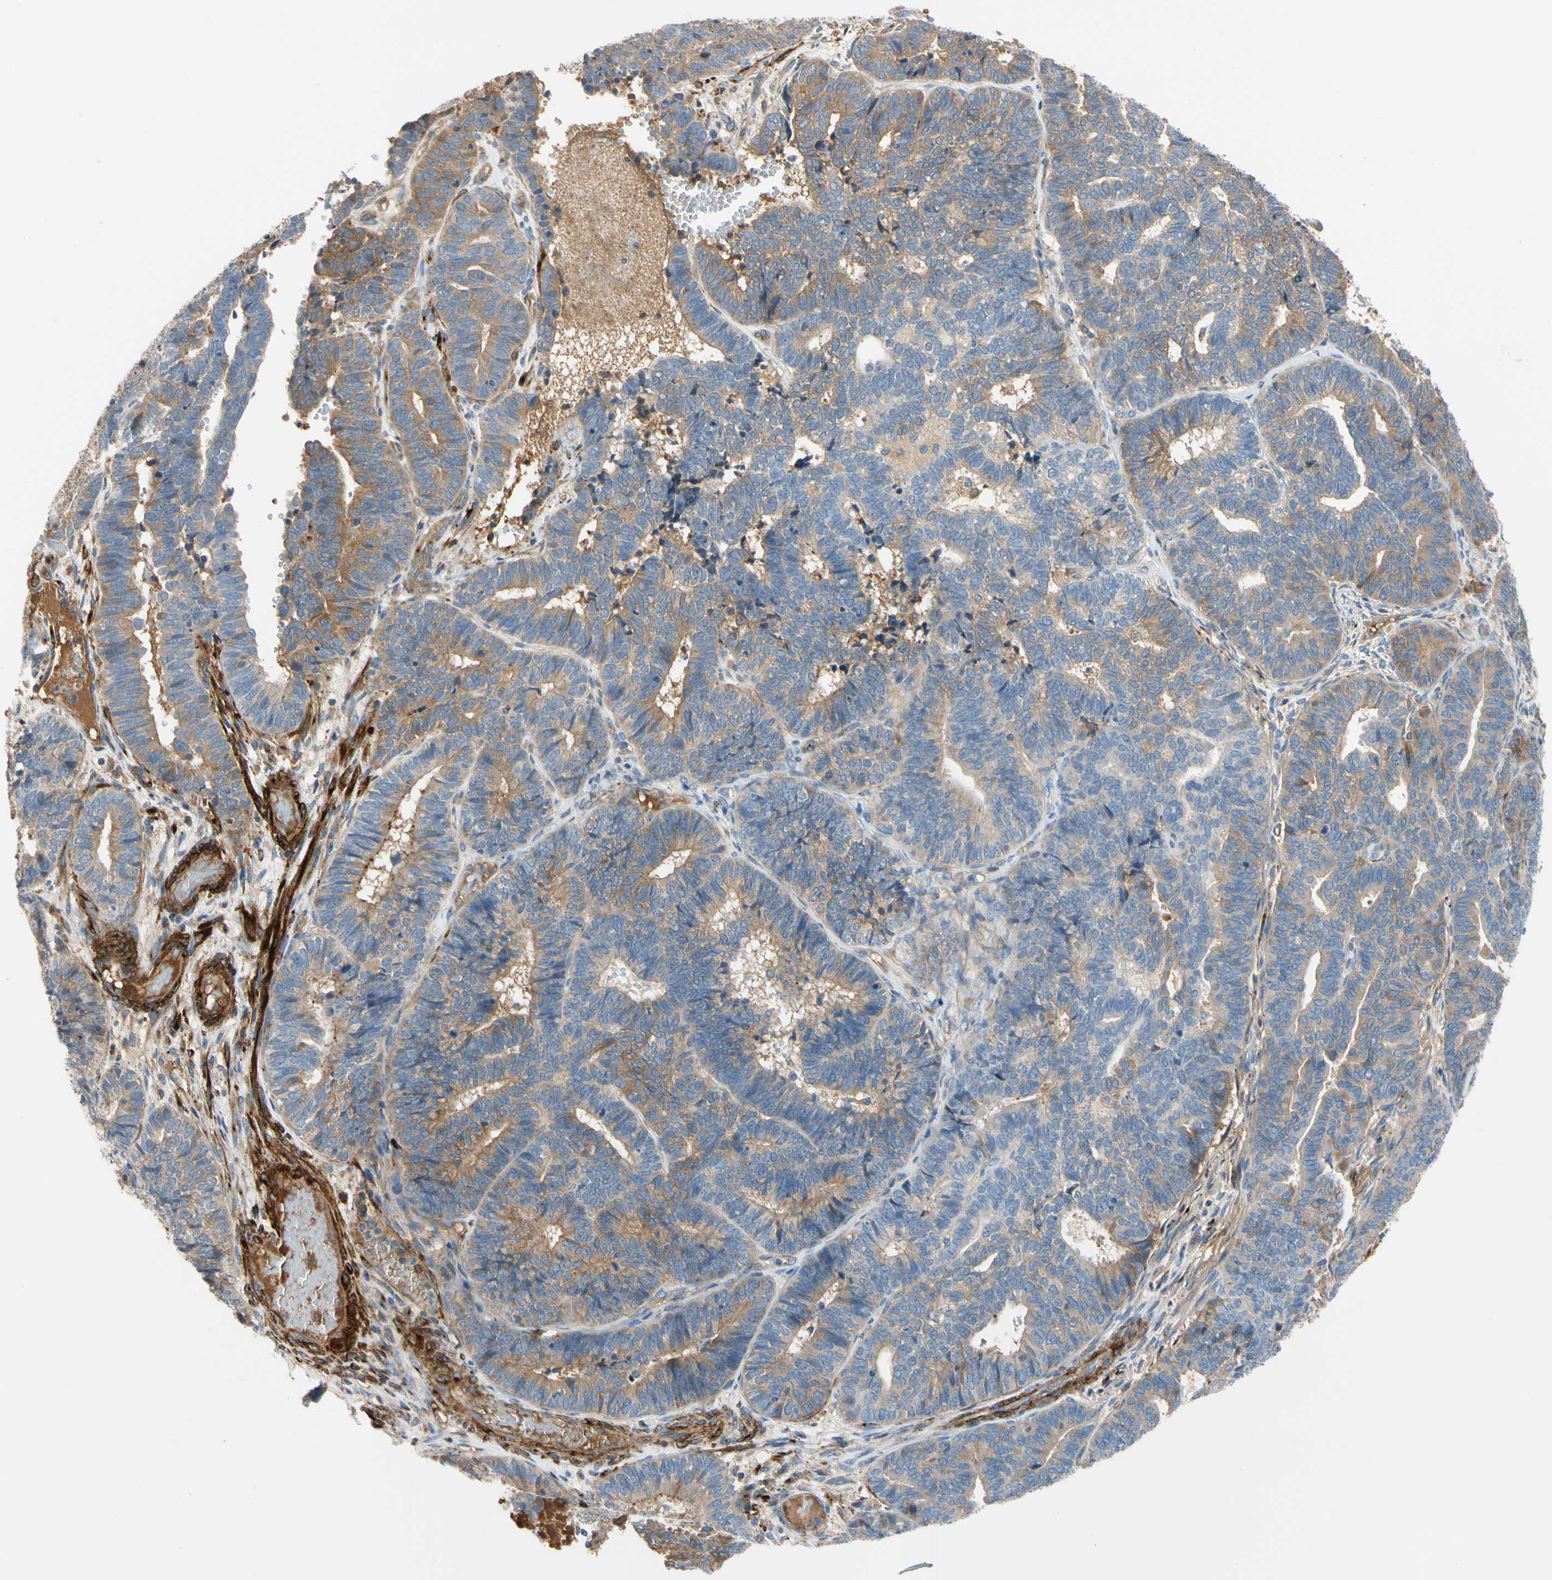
{"staining": {"intensity": "moderate", "quantity": "25%-75%", "location": "cytoplasmic/membranous"}, "tissue": "endometrial cancer", "cell_type": "Tumor cells", "image_type": "cancer", "snomed": [{"axis": "morphology", "description": "Adenocarcinoma, NOS"}, {"axis": "topography", "description": "Endometrium"}], "caption": "Adenocarcinoma (endometrial) stained with a protein marker shows moderate staining in tumor cells.", "gene": "ENTREP3", "patient": {"sex": "female", "age": 70}}